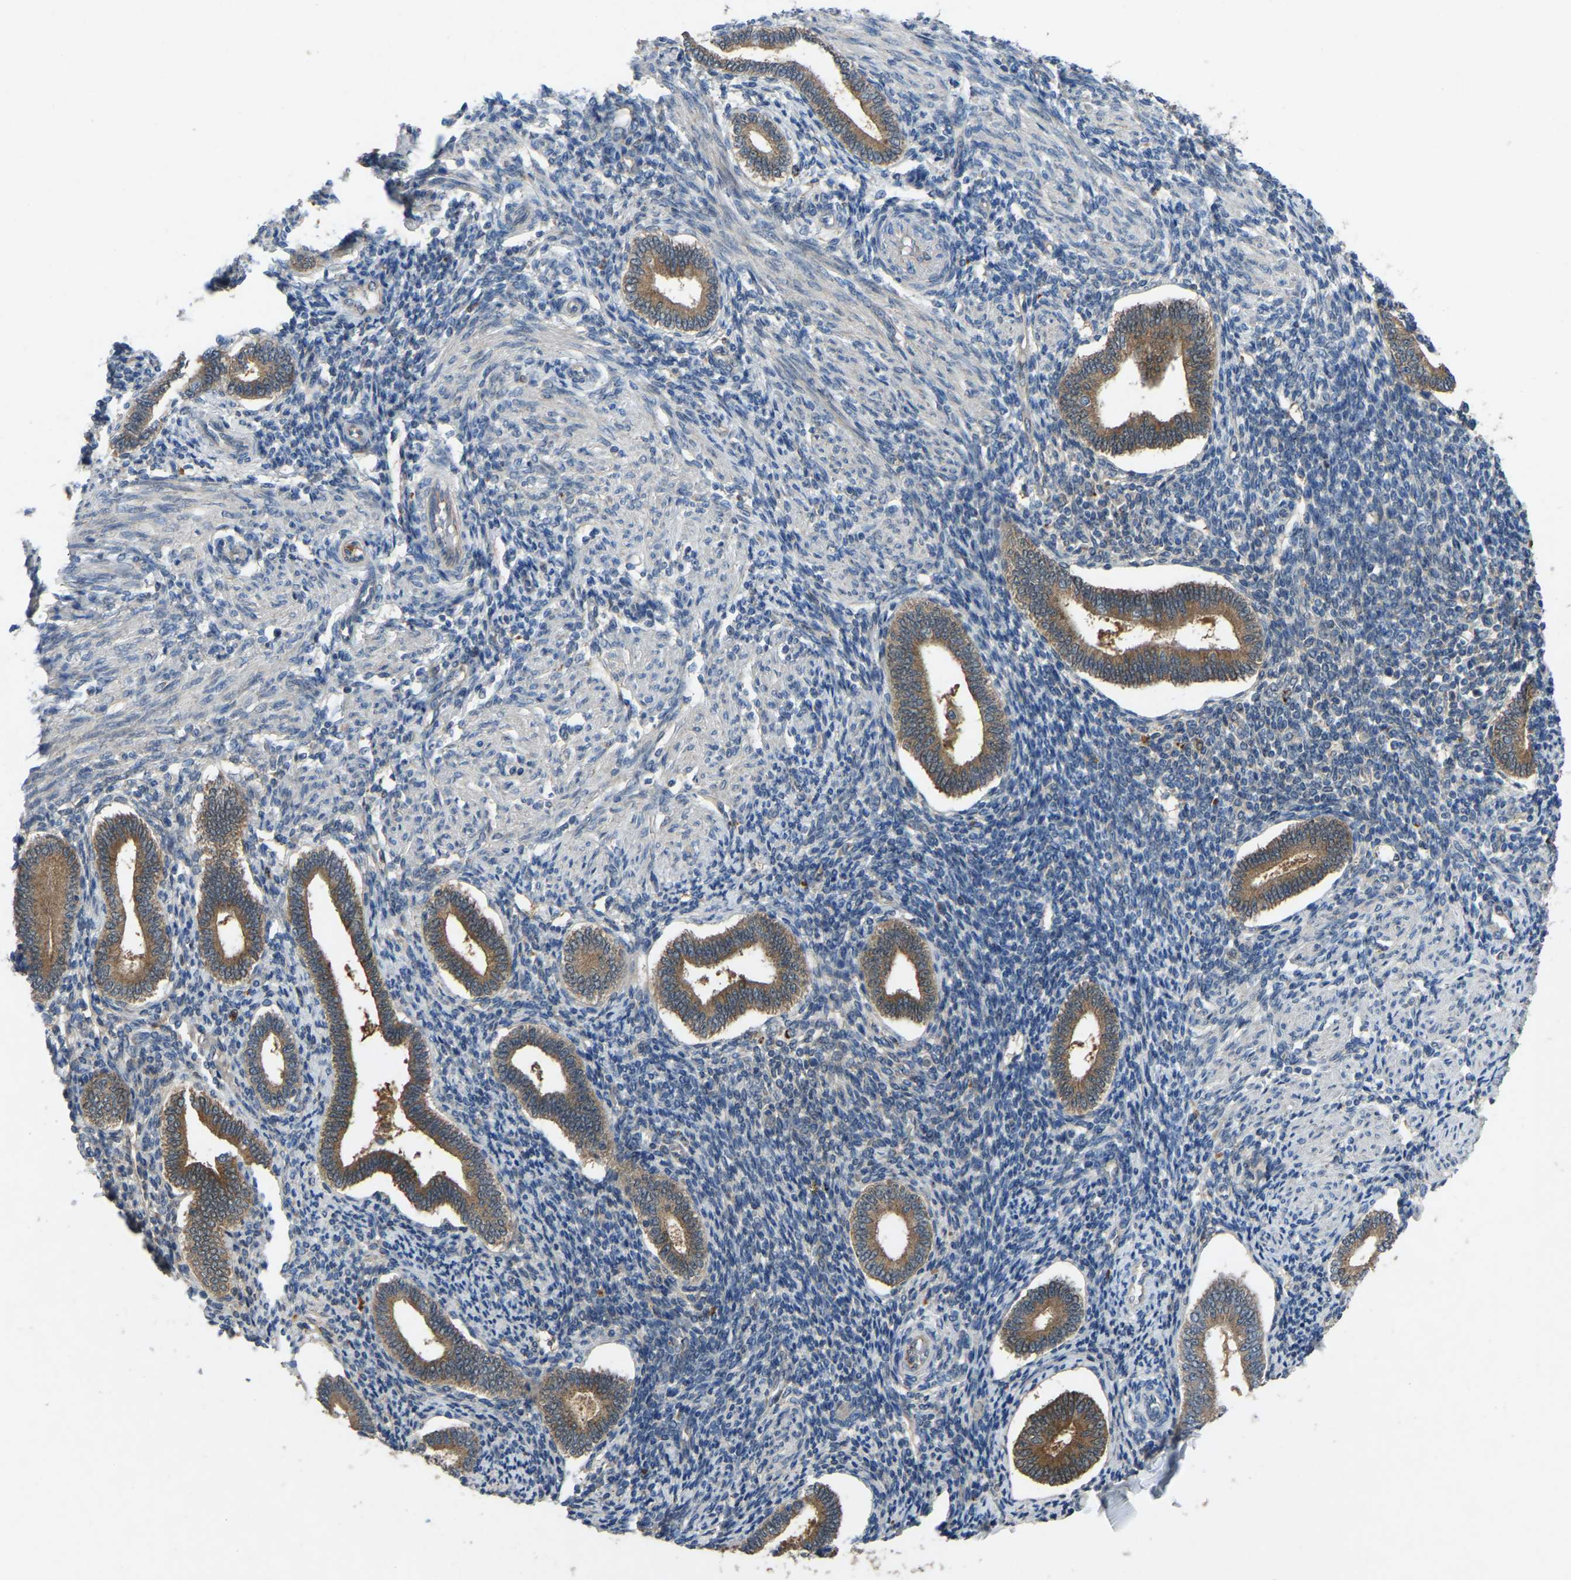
{"staining": {"intensity": "negative", "quantity": "none", "location": "none"}, "tissue": "endometrium", "cell_type": "Cells in endometrial stroma", "image_type": "normal", "snomed": [{"axis": "morphology", "description": "Normal tissue, NOS"}, {"axis": "topography", "description": "Endometrium"}], "caption": "A histopathology image of endometrium stained for a protein reveals no brown staining in cells in endometrial stroma.", "gene": "FHIT", "patient": {"sex": "female", "age": 42}}